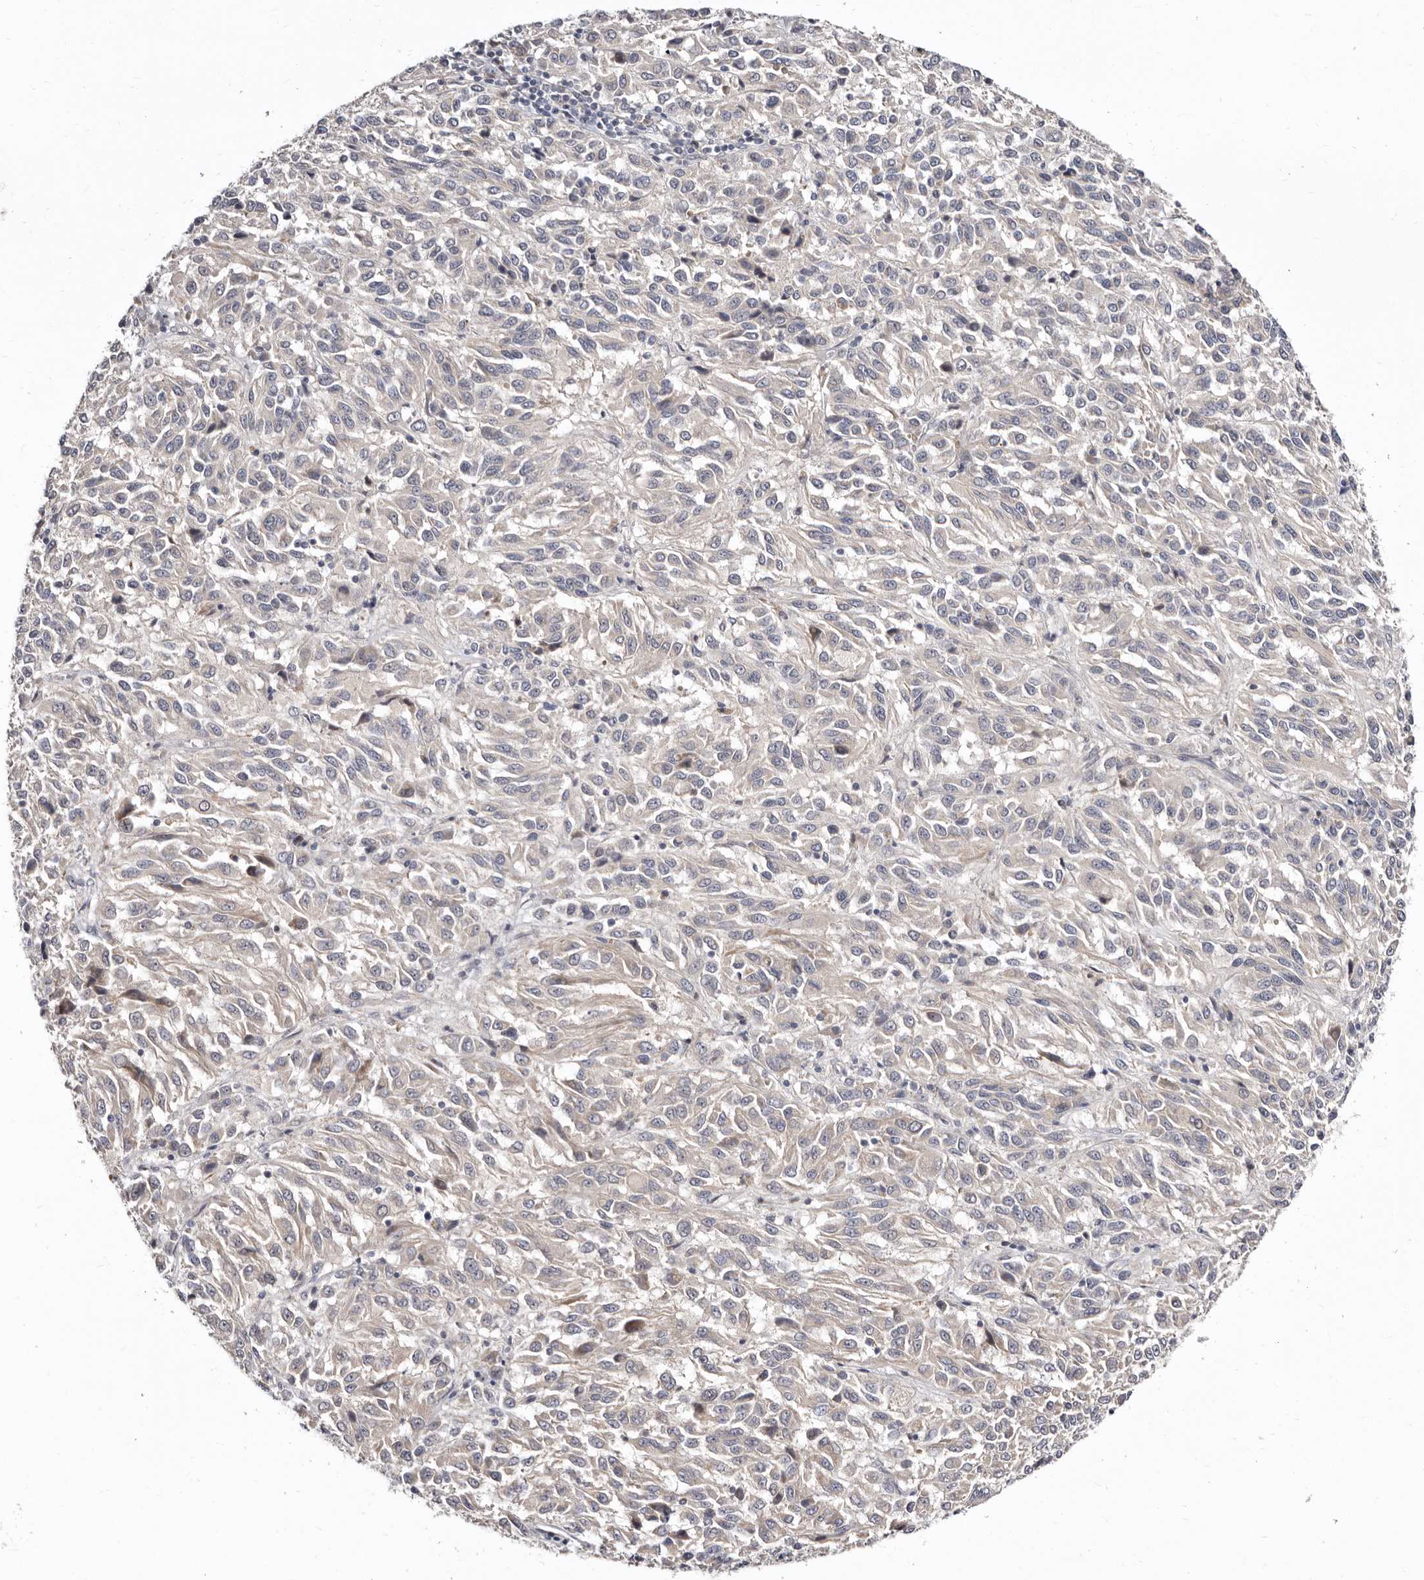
{"staining": {"intensity": "negative", "quantity": "none", "location": "none"}, "tissue": "melanoma", "cell_type": "Tumor cells", "image_type": "cancer", "snomed": [{"axis": "morphology", "description": "Malignant melanoma, Metastatic site"}, {"axis": "topography", "description": "Lung"}], "caption": "Immunohistochemistry of human melanoma reveals no positivity in tumor cells.", "gene": "KLHL4", "patient": {"sex": "male", "age": 64}}